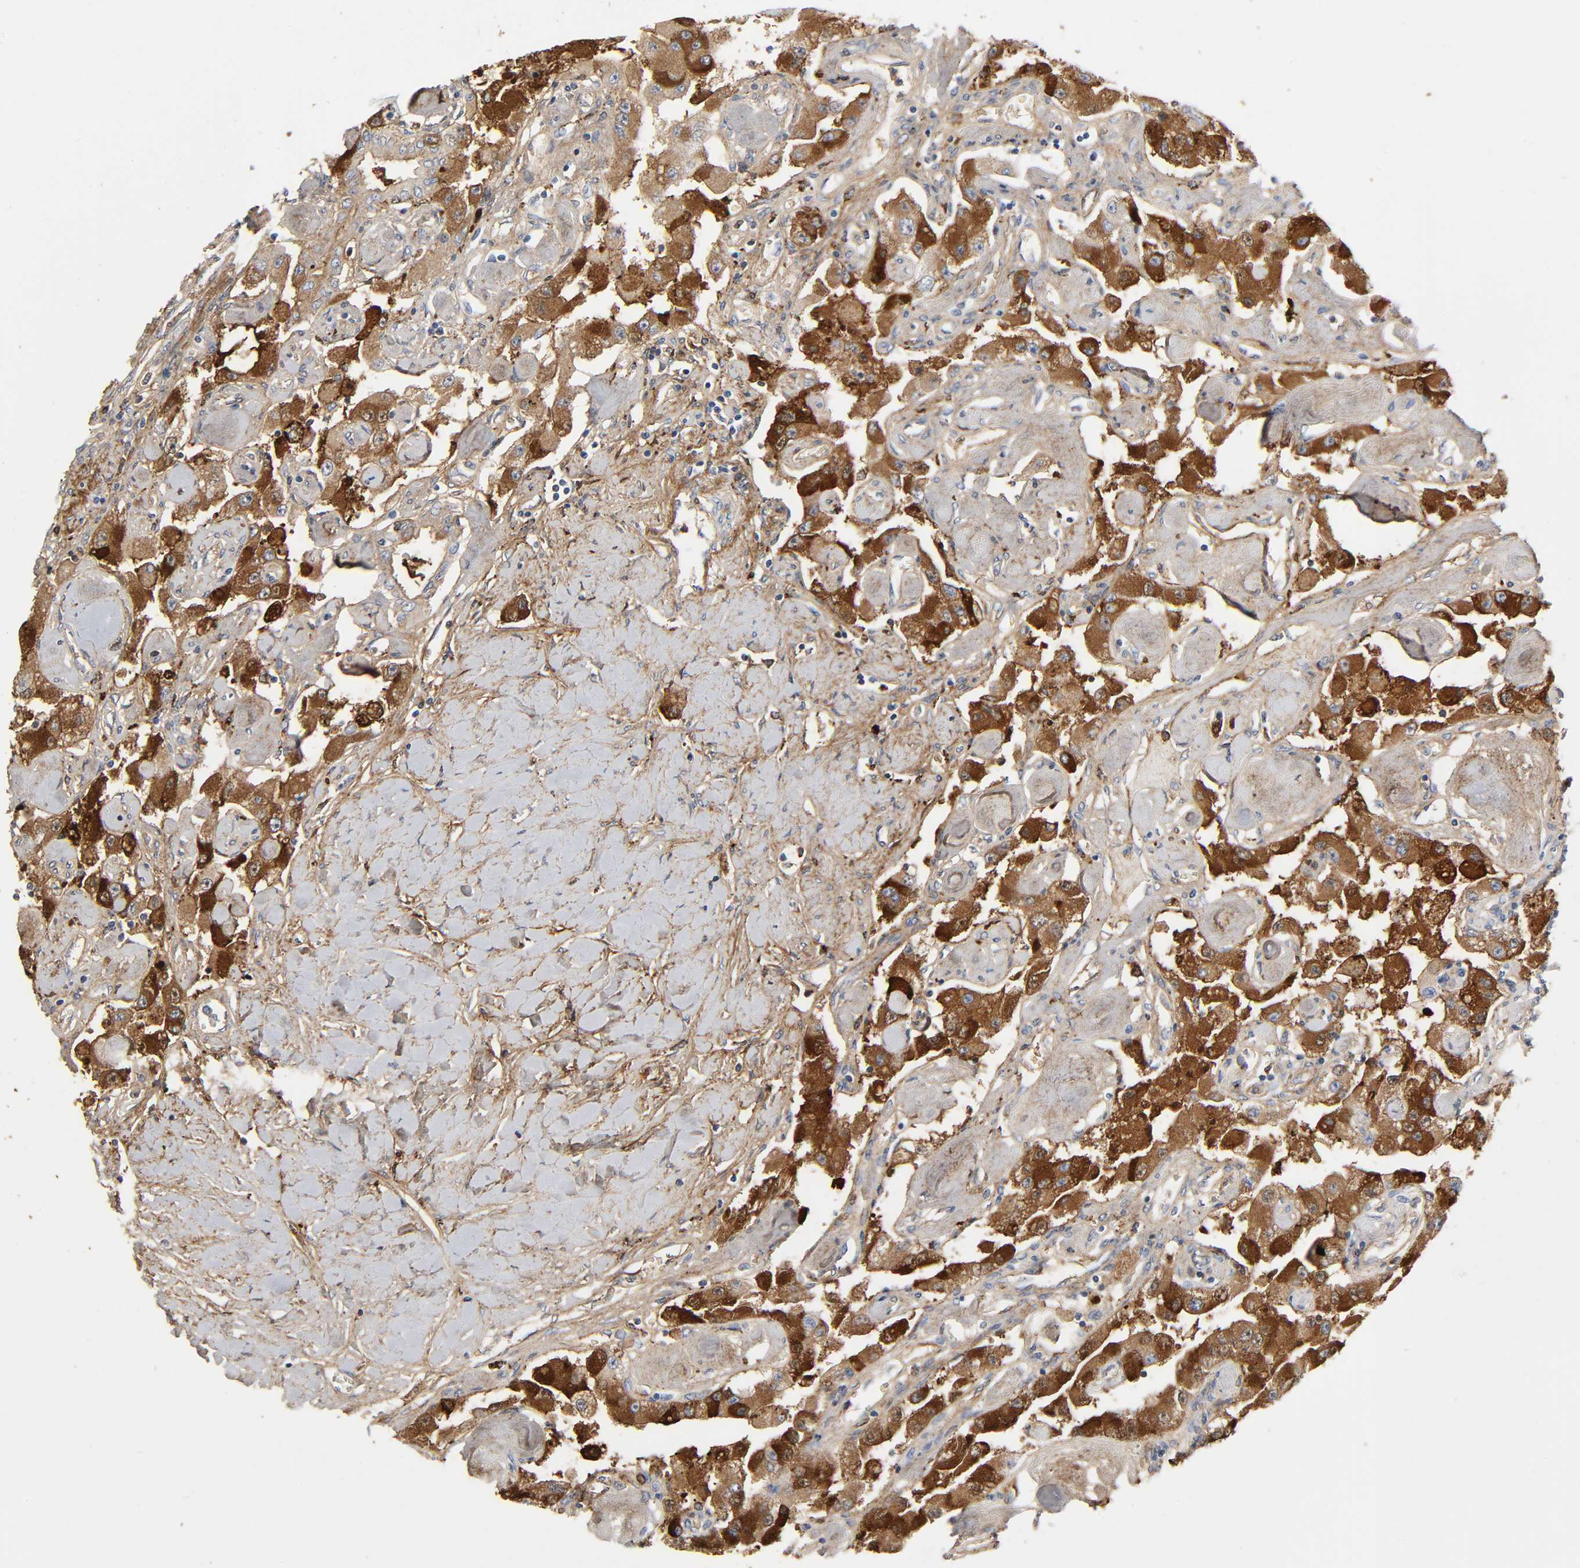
{"staining": {"intensity": "moderate", "quantity": ">75%", "location": "cytoplasmic/membranous"}, "tissue": "carcinoid", "cell_type": "Tumor cells", "image_type": "cancer", "snomed": [{"axis": "morphology", "description": "Carcinoid, malignant, NOS"}, {"axis": "topography", "description": "Pancreas"}], "caption": "IHC of human carcinoid reveals medium levels of moderate cytoplasmic/membranous positivity in approximately >75% of tumor cells. Nuclei are stained in blue.", "gene": "C3", "patient": {"sex": "male", "age": 41}}